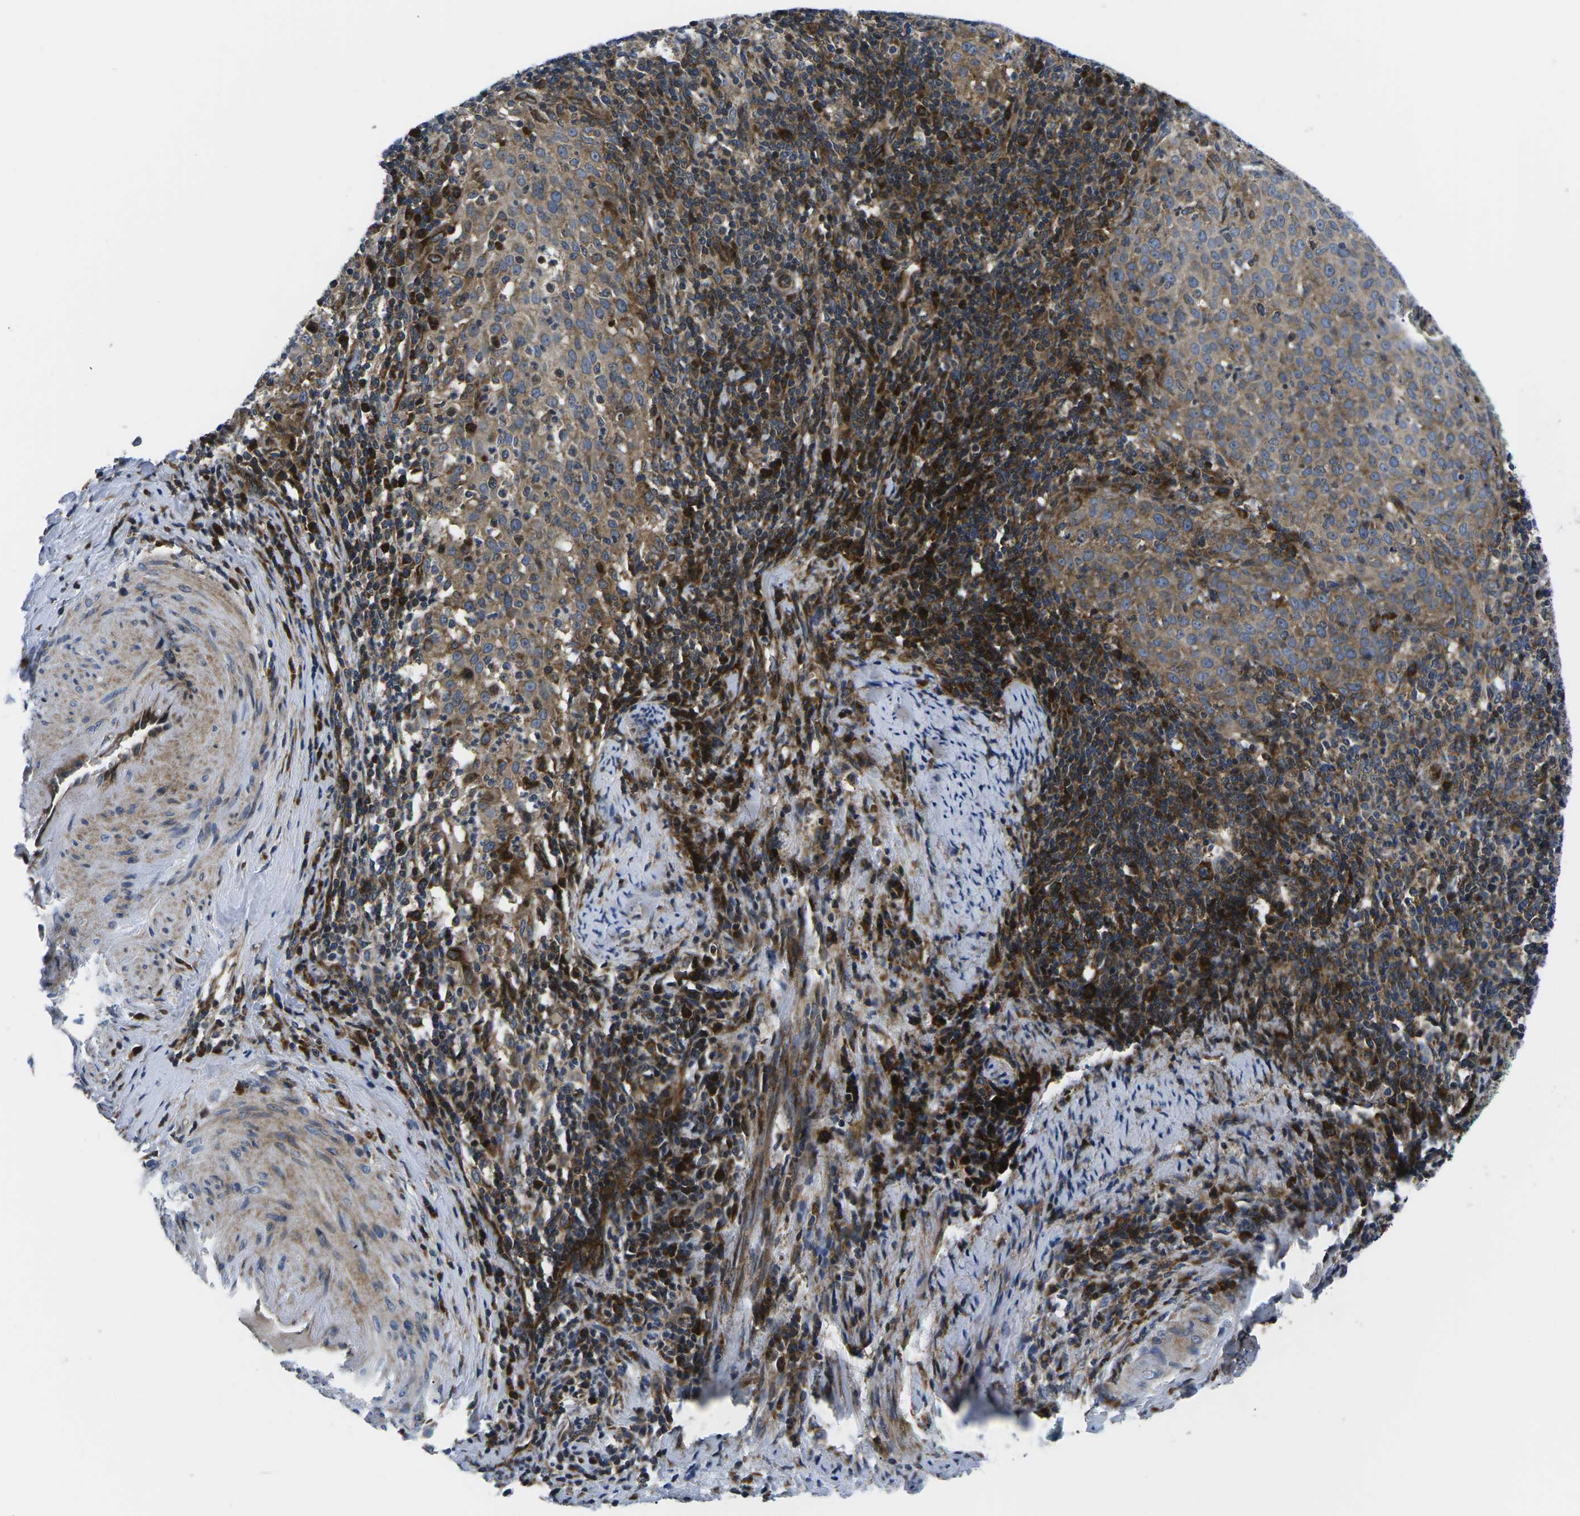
{"staining": {"intensity": "moderate", "quantity": ">75%", "location": "cytoplasmic/membranous"}, "tissue": "cervical cancer", "cell_type": "Tumor cells", "image_type": "cancer", "snomed": [{"axis": "morphology", "description": "Squamous cell carcinoma, NOS"}, {"axis": "topography", "description": "Cervix"}], "caption": "Moderate cytoplasmic/membranous expression for a protein is seen in approximately >75% of tumor cells of squamous cell carcinoma (cervical) using immunohistochemistry.", "gene": "EIF4E", "patient": {"sex": "female", "age": 51}}